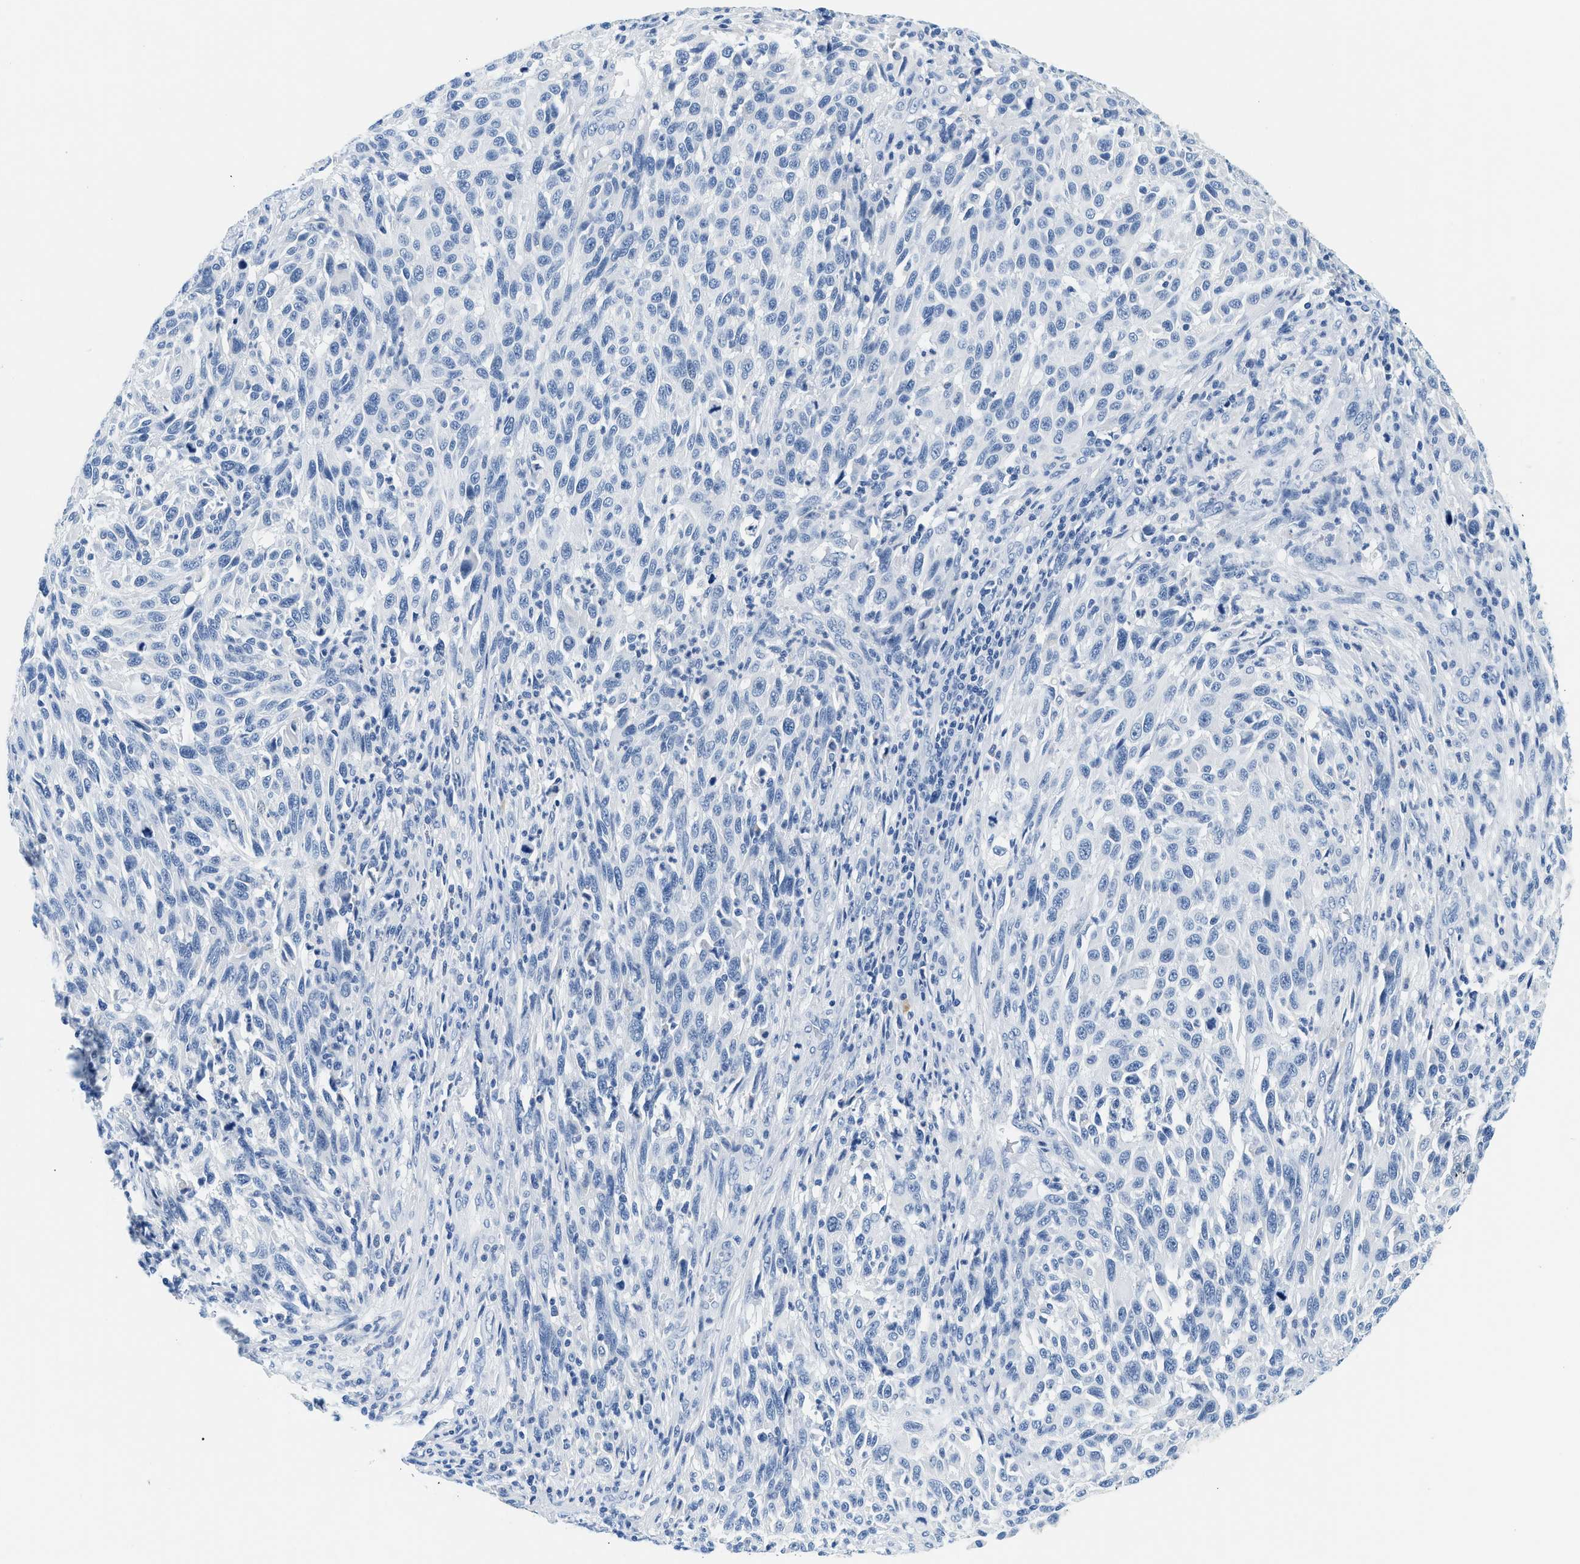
{"staining": {"intensity": "negative", "quantity": "none", "location": "none"}, "tissue": "melanoma", "cell_type": "Tumor cells", "image_type": "cancer", "snomed": [{"axis": "morphology", "description": "Malignant melanoma, Metastatic site"}, {"axis": "topography", "description": "Lymph node"}], "caption": "IHC of malignant melanoma (metastatic site) reveals no positivity in tumor cells.", "gene": "STXBP2", "patient": {"sex": "male", "age": 61}}